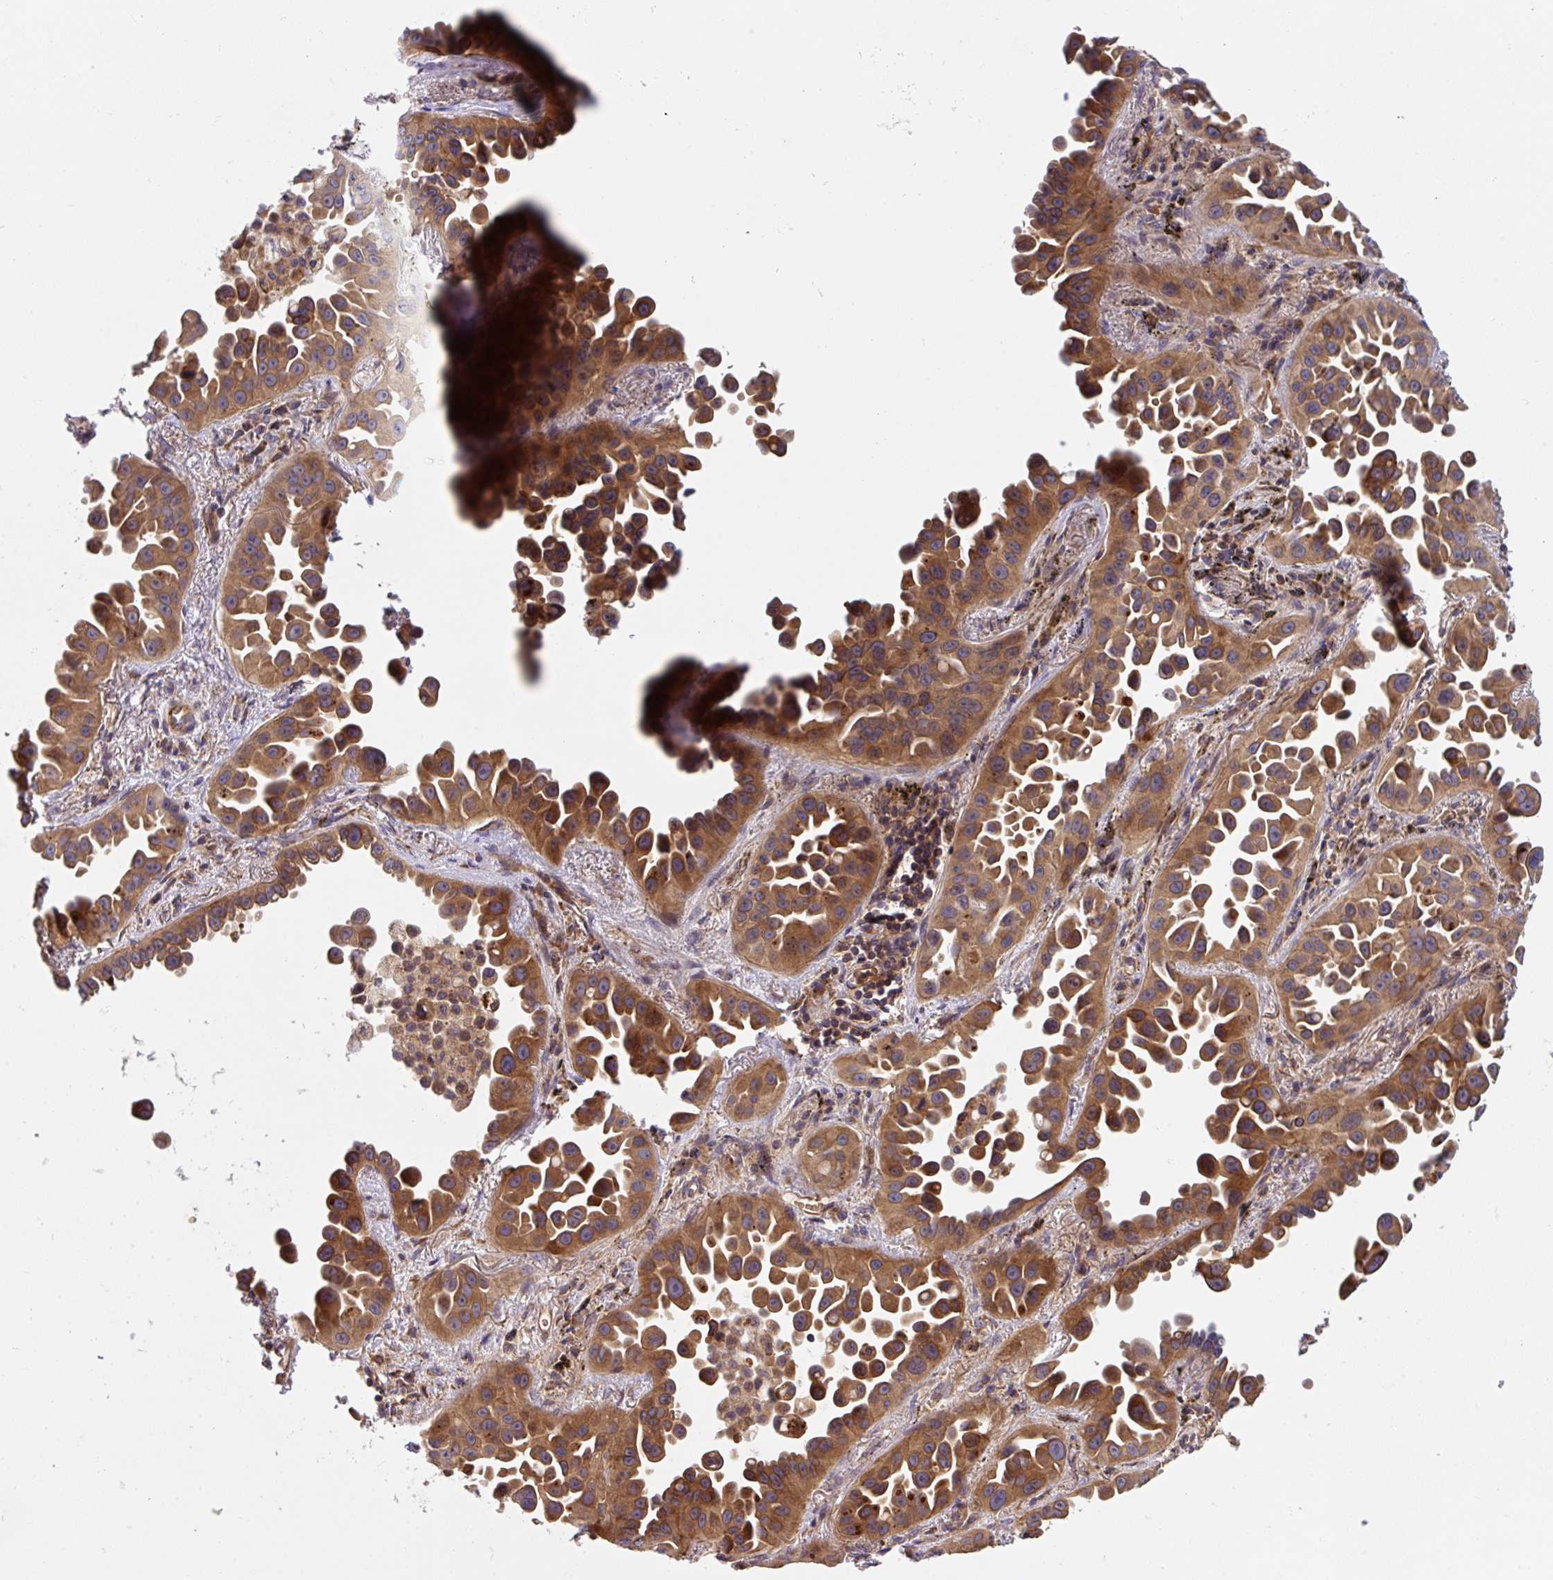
{"staining": {"intensity": "moderate", "quantity": ">75%", "location": "cytoplasmic/membranous"}, "tissue": "lung cancer", "cell_type": "Tumor cells", "image_type": "cancer", "snomed": [{"axis": "morphology", "description": "Adenocarcinoma, NOS"}, {"axis": "topography", "description": "Lung"}], "caption": "This is a photomicrograph of immunohistochemistry staining of adenocarcinoma (lung), which shows moderate expression in the cytoplasmic/membranous of tumor cells.", "gene": "APOBEC3D", "patient": {"sex": "male", "age": 68}}